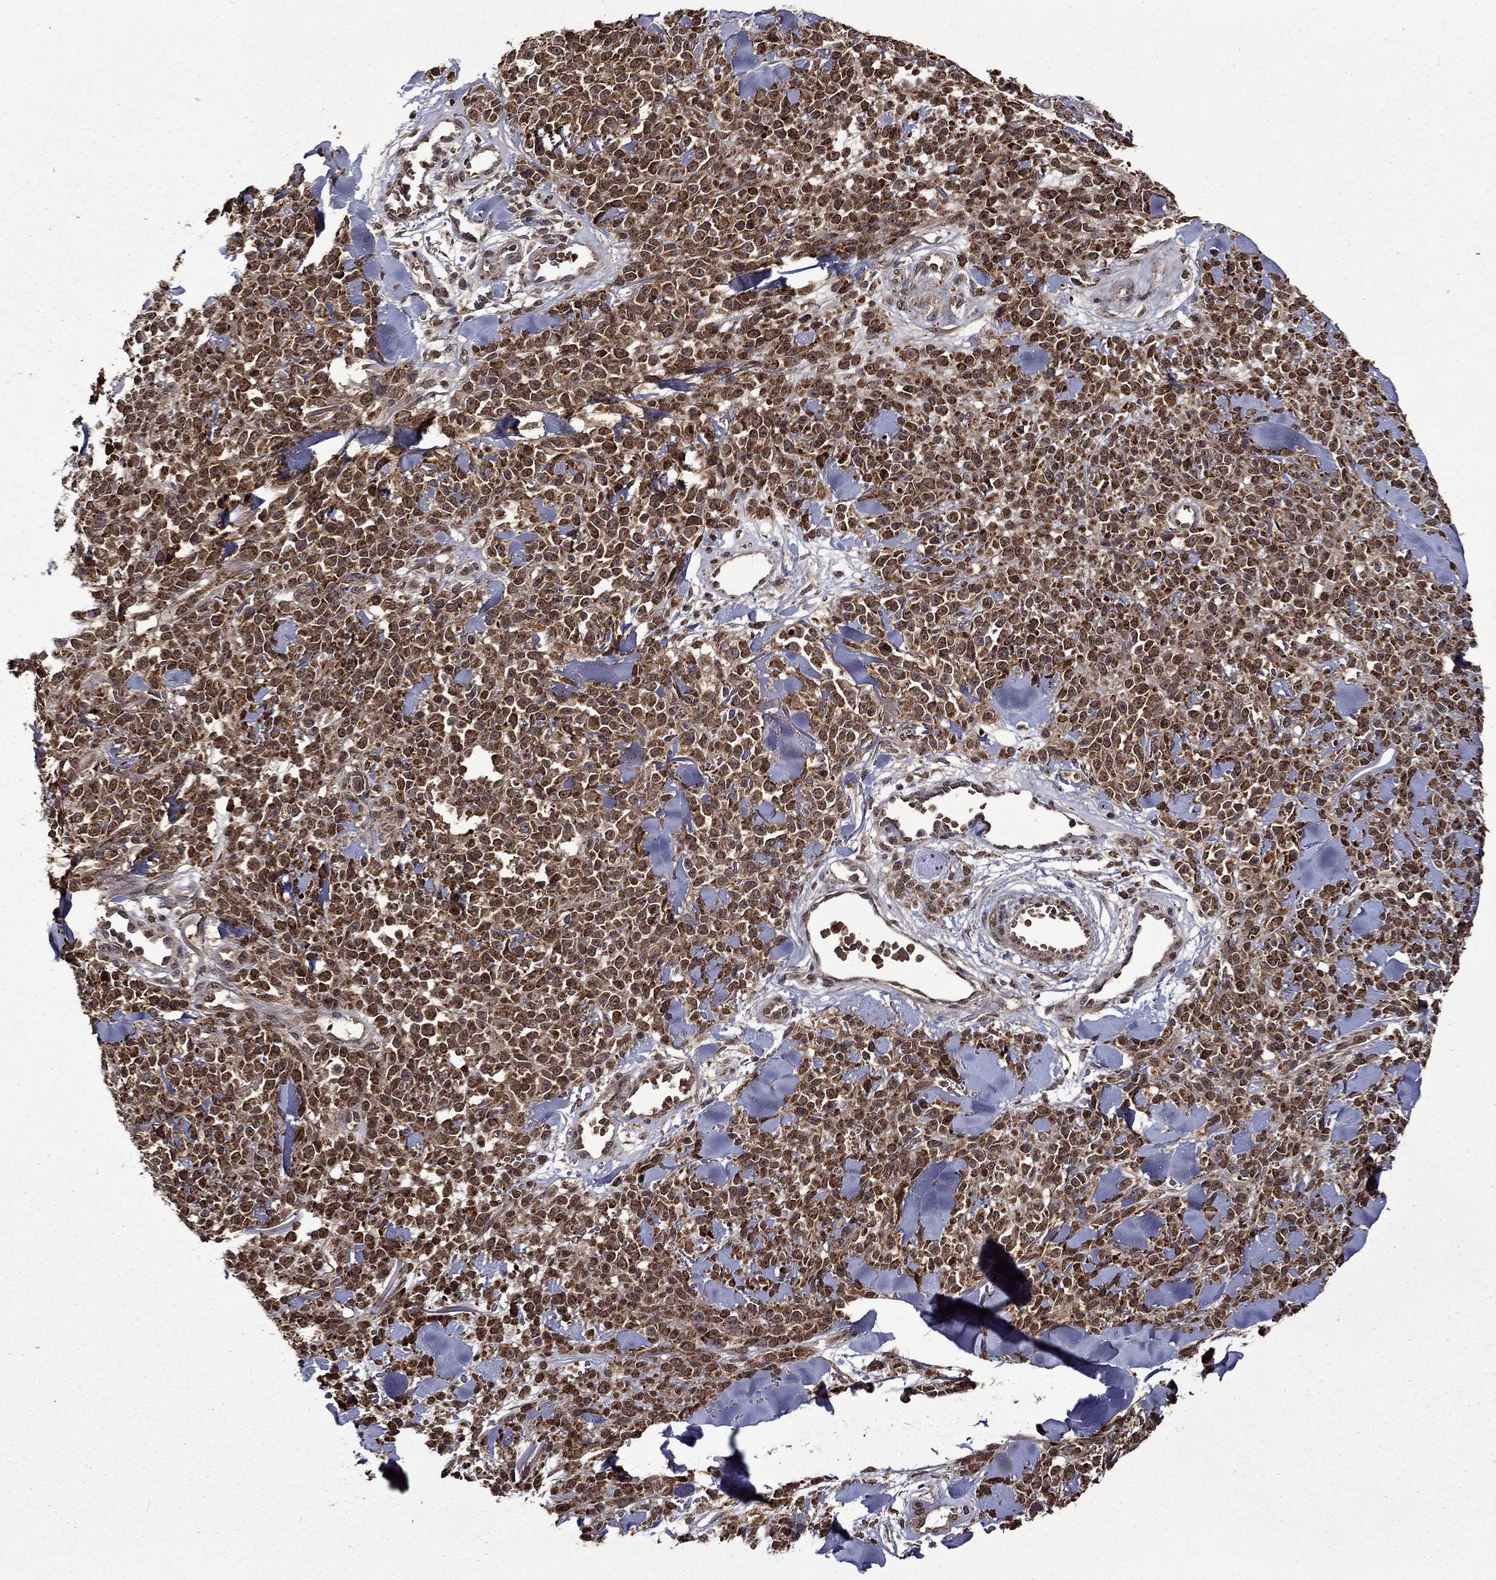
{"staining": {"intensity": "strong", "quantity": ">75%", "location": "cytoplasmic/membranous"}, "tissue": "melanoma", "cell_type": "Tumor cells", "image_type": "cancer", "snomed": [{"axis": "morphology", "description": "Malignant melanoma, NOS"}, {"axis": "topography", "description": "Skin"}, {"axis": "topography", "description": "Skin of trunk"}], "caption": "This photomicrograph demonstrates immunohistochemistry (IHC) staining of human malignant melanoma, with high strong cytoplasmic/membranous expression in approximately >75% of tumor cells.", "gene": "ITM2B", "patient": {"sex": "male", "age": 74}}